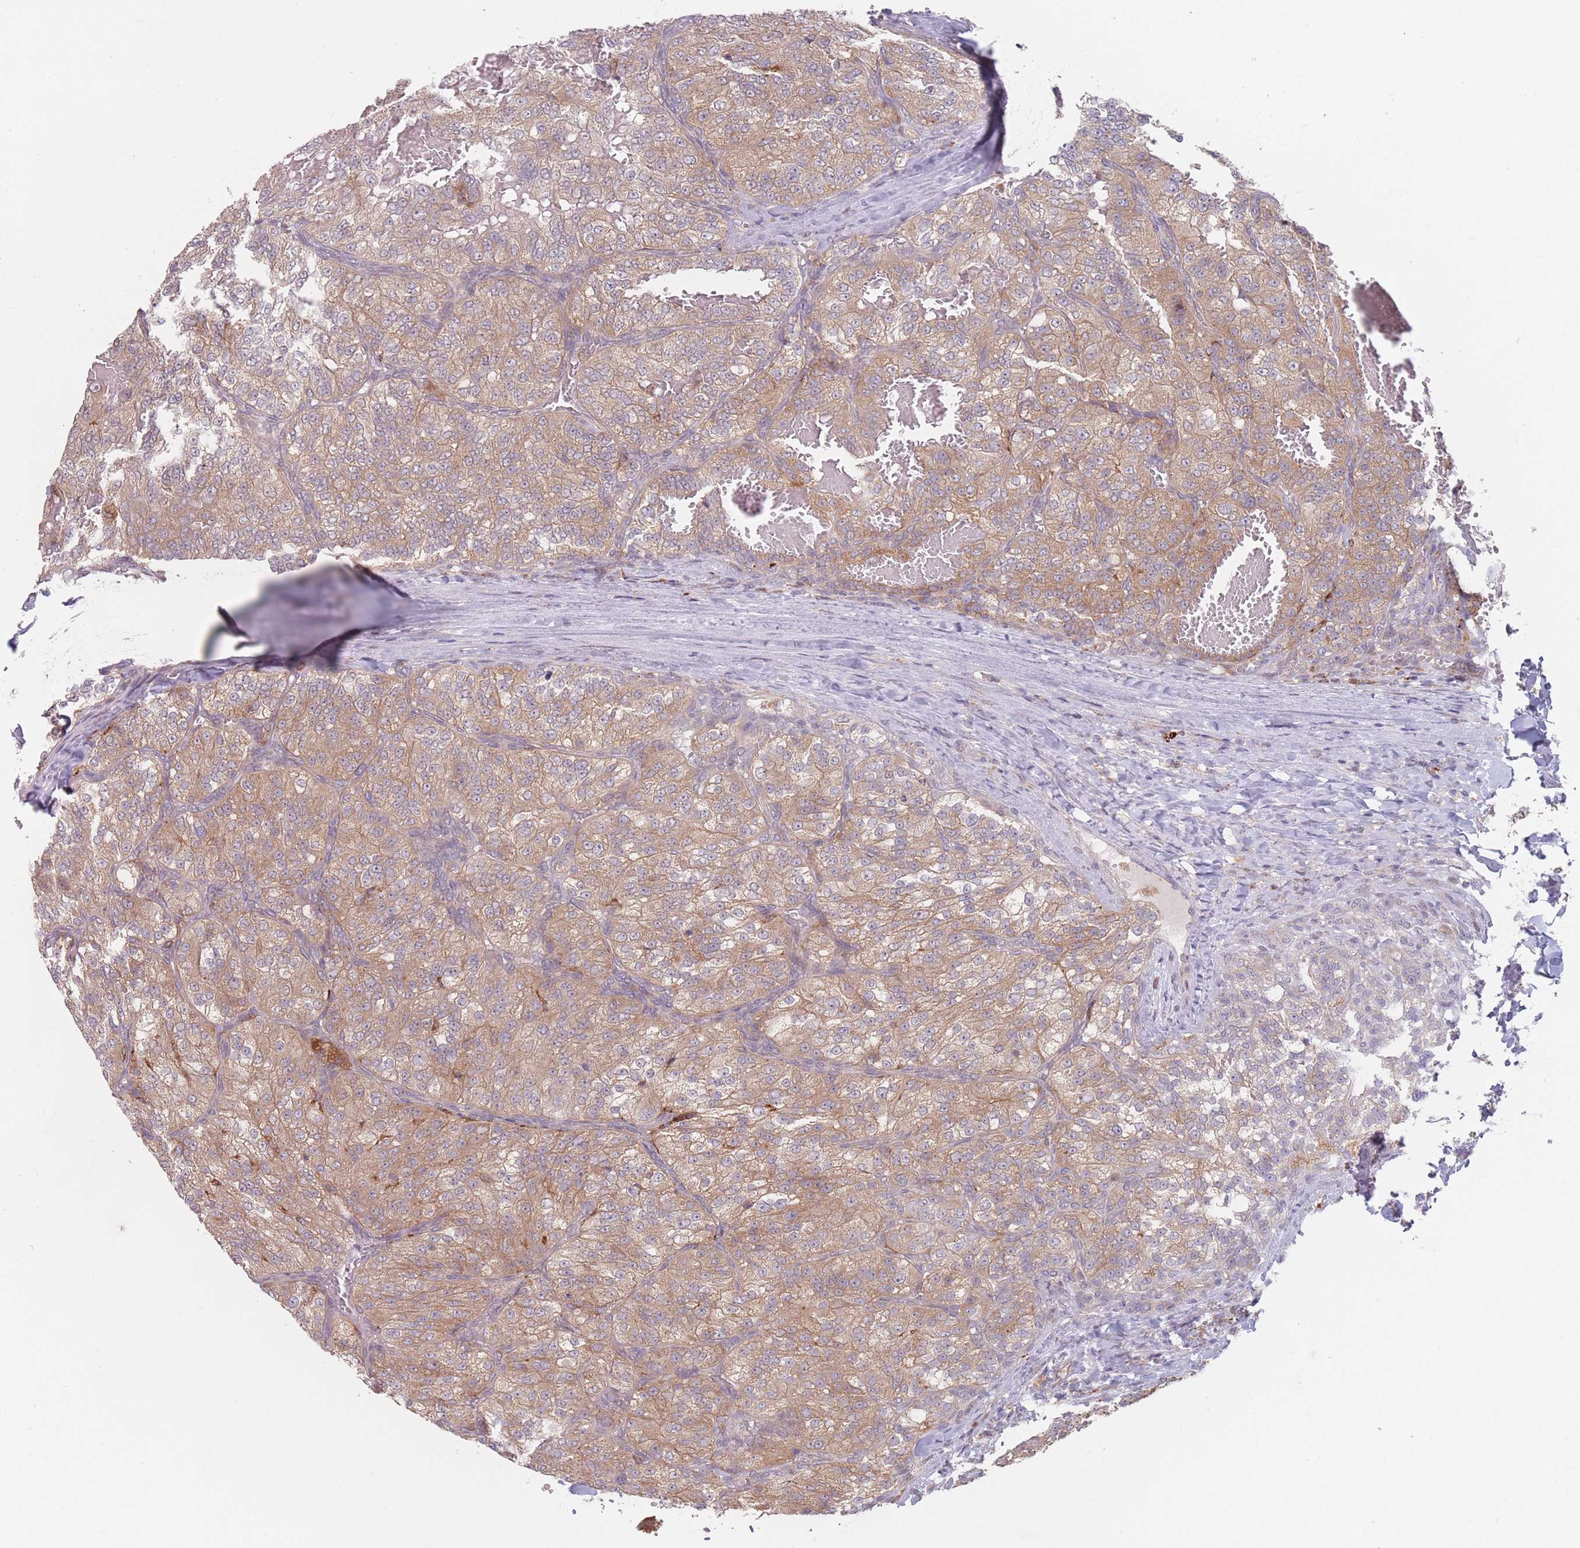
{"staining": {"intensity": "moderate", "quantity": ">75%", "location": "cytoplasmic/membranous"}, "tissue": "renal cancer", "cell_type": "Tumor cells", "image_type": "cancer", "snomed": [{"axis": "morphology", "description": "Adenocarcinoma, NOS"}, {"axis": "topography", "description": "Kidney"}], "caption": "A micrograph showing moderate cytoplasmic/membranous positivity in about >75% of tumor cells in renal cancer, as visualized by brown immunohistochemical staining.", "gene": "PPM1A", "patient": {"sex": "female", "age": 63}}